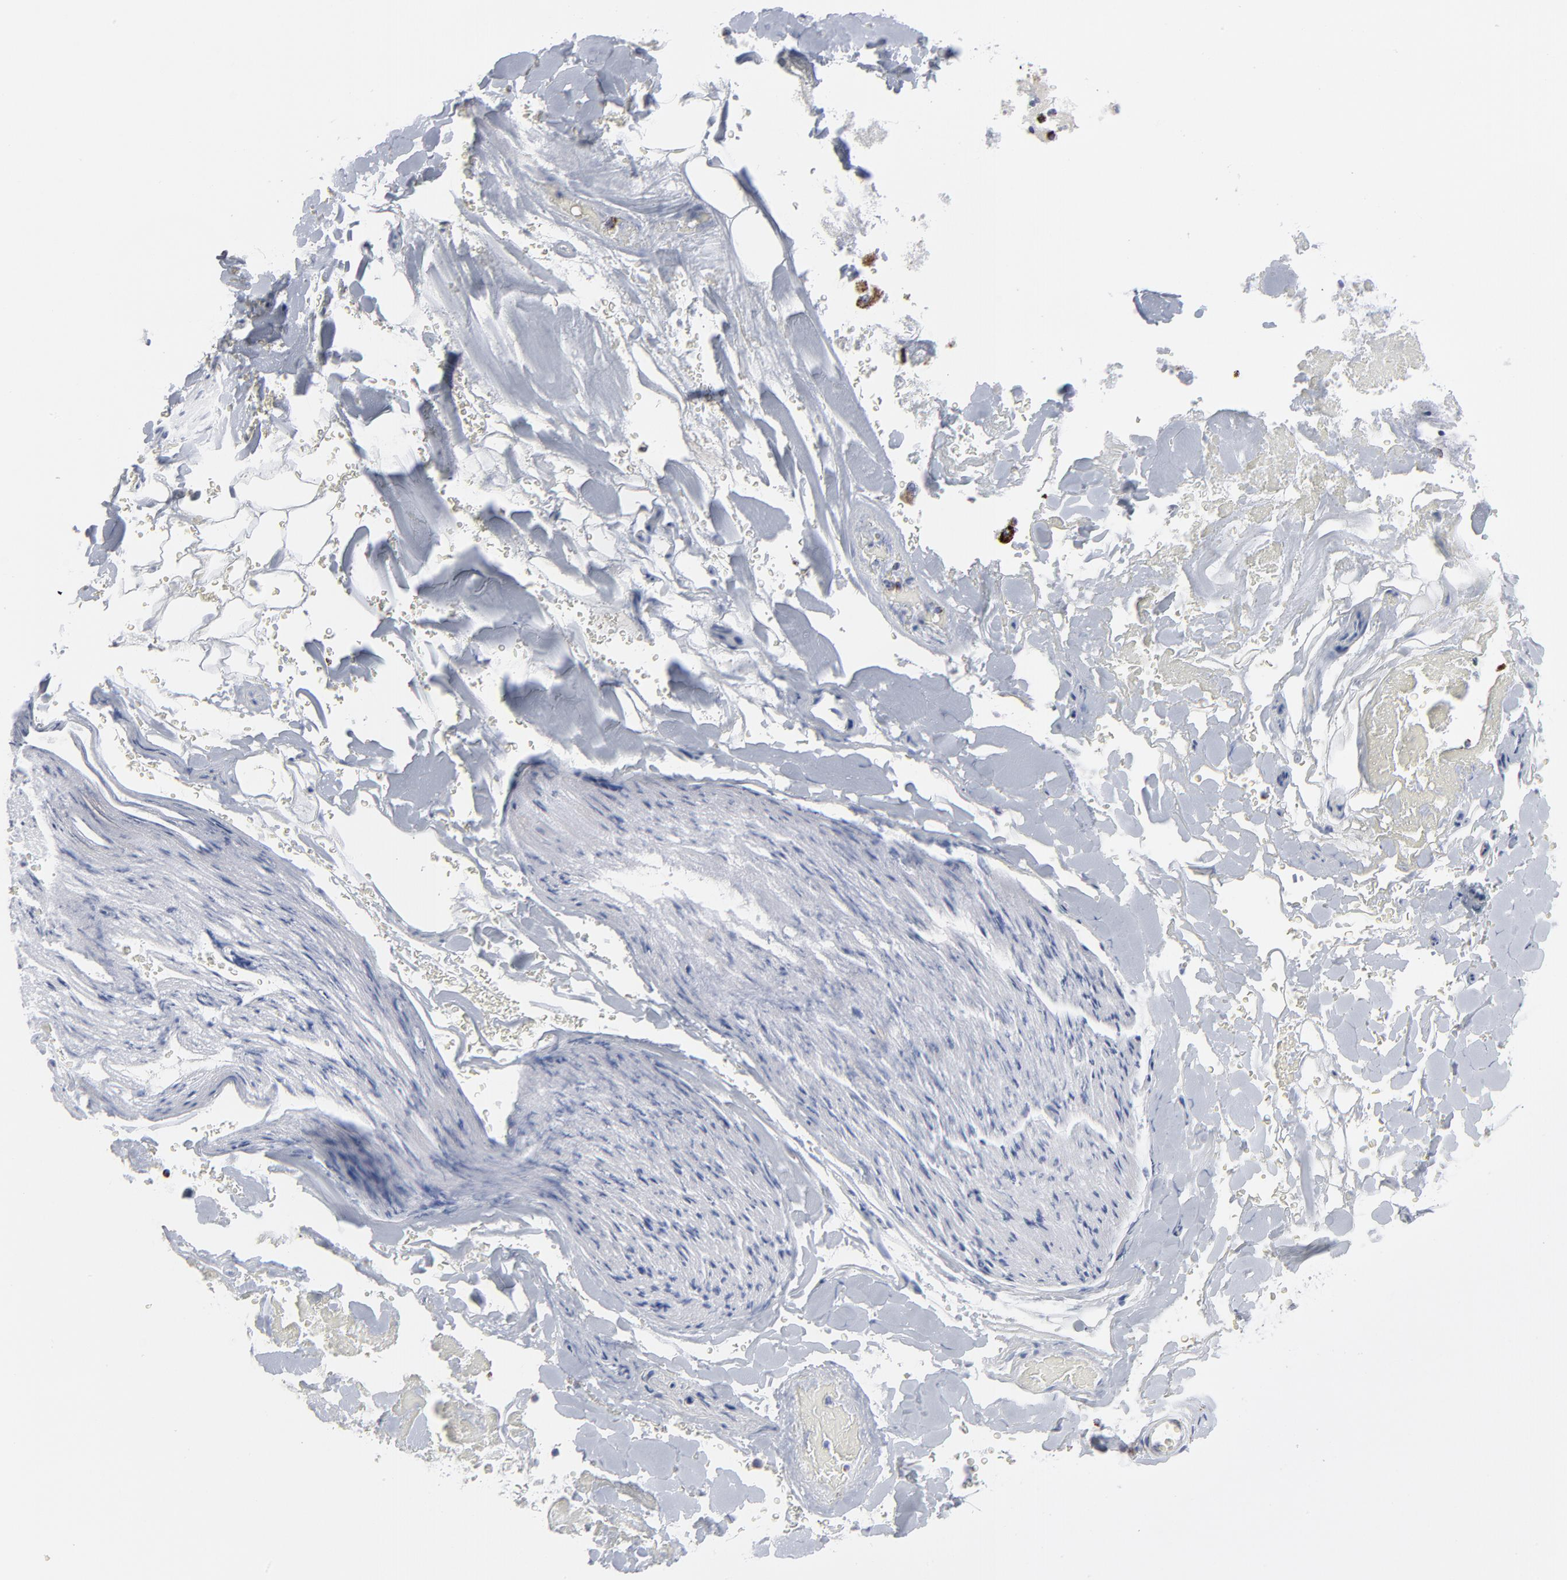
{"staining": {"intensity": "negative", "quantity": "none", "location": "none"}, "tissue": "adipose tissue", "cell_type": "Adipocytes", "image_type": "normal", "snomed": [{"axis": "morphology", "description": "Normal tissue, NOS"}, {"axis": "morphology", "description": "Cholangiocarcinoma"}, {"axis": "topography", "description": "Liver"}, {"axis": "topography", "description": "Peripheral nerve tissue"}], "caption": "The image exhibits no staining of adipocytes in normal adipose tissue.", "gene": "TXNRD2", "patient": {"sex": "male", "age": 50}}